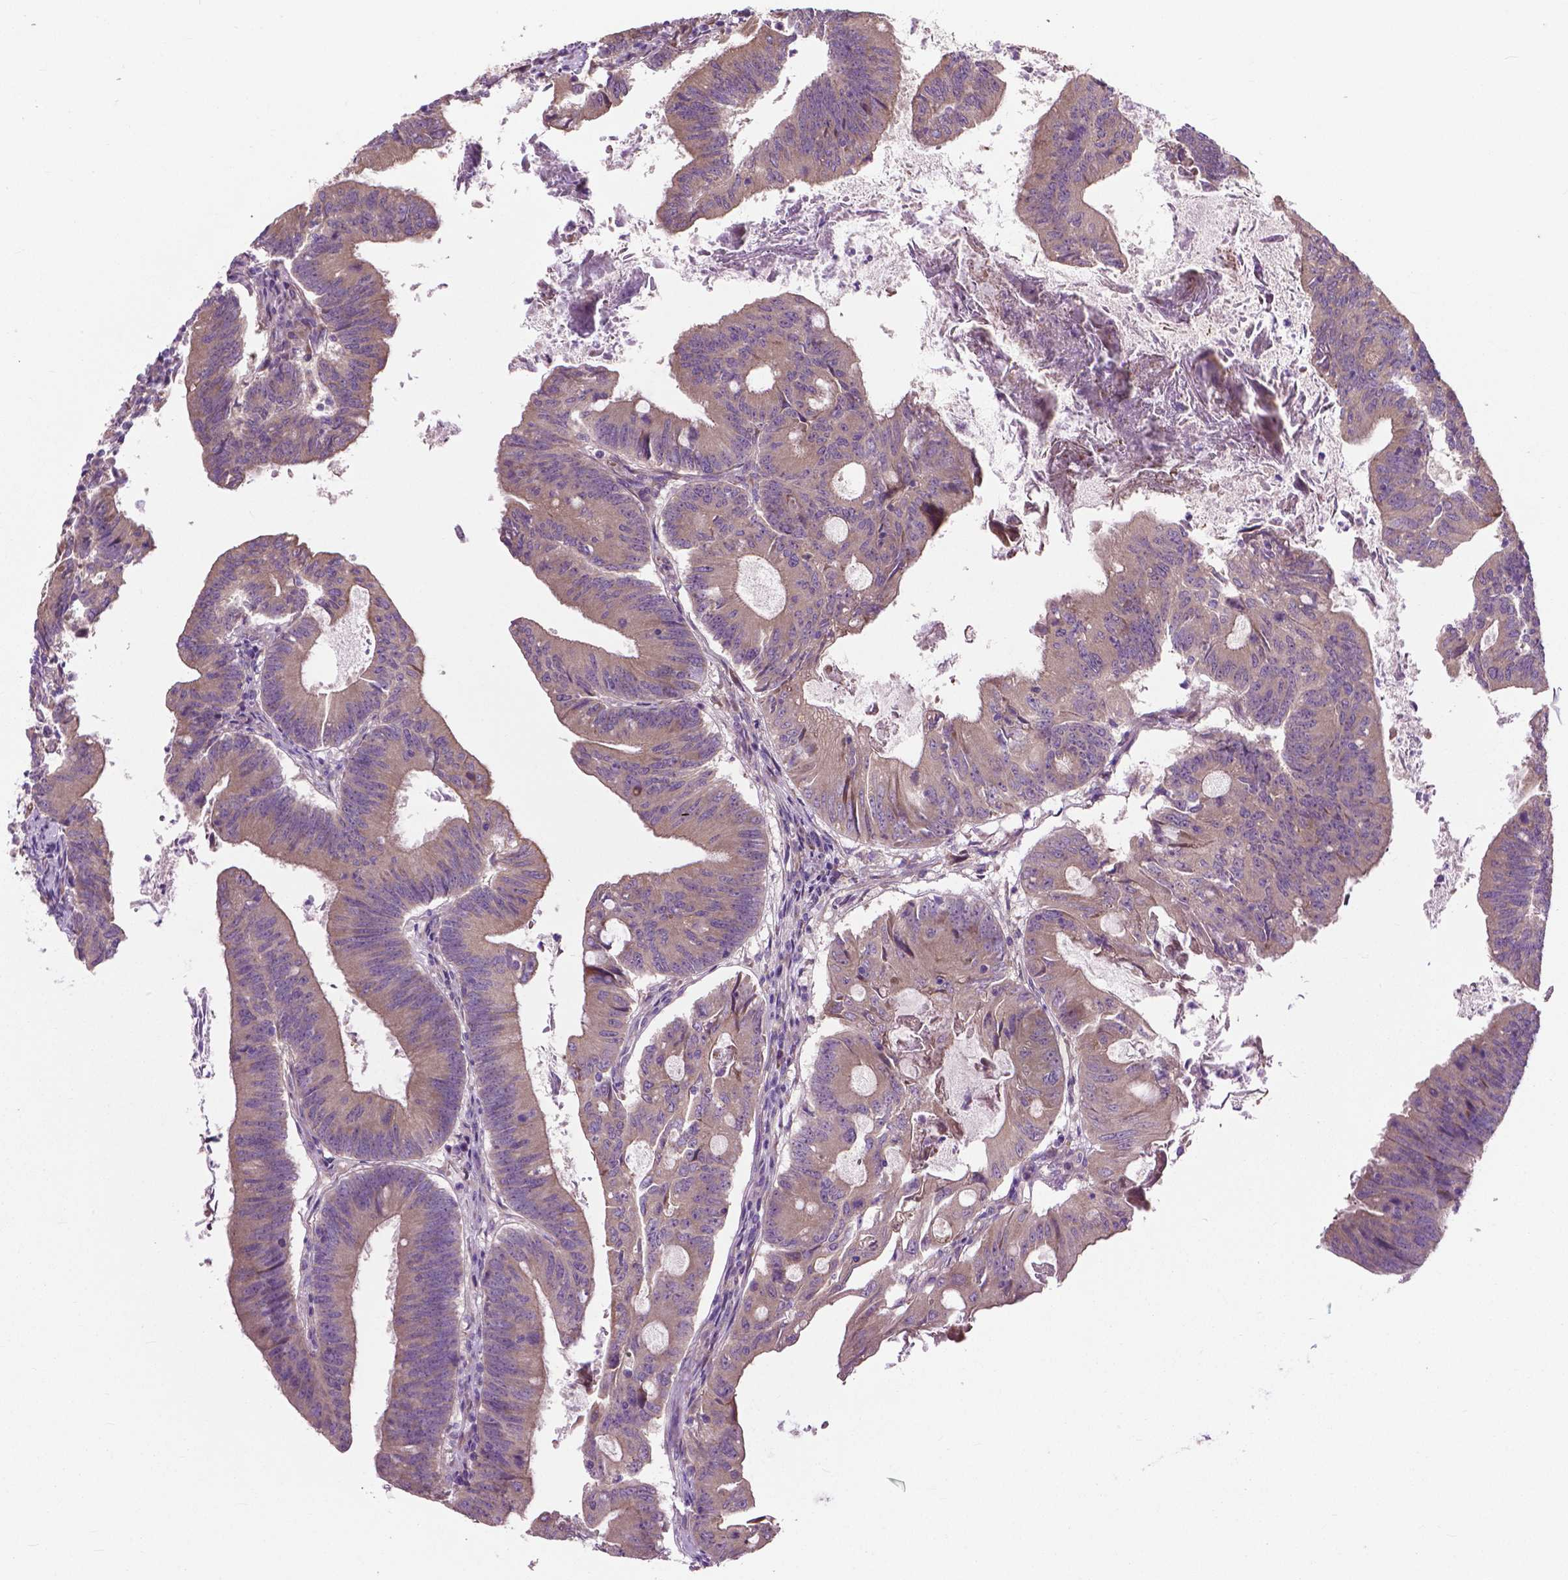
{"staining": {"intensity": "weak", "quantity": ">75%", "location": "cytoplasmic/membranous"}, "tissue": "colorectal cancer", "cell_type": "Tumor cells", "image_type": "cancer", "snomed": [{"axis": "morphology", "description": "Adenocarcinoma, NOS"}, {"axis": "topography", "description": "Colon"}], "caption": "Protein expression analysis of human colorectal adenocarcinoma reveals weak cytoplasmic/membranous positivity in about >75% of tumor cells.", "gene": "MZT1", "patient": {"sex": "female", "age": 70}}